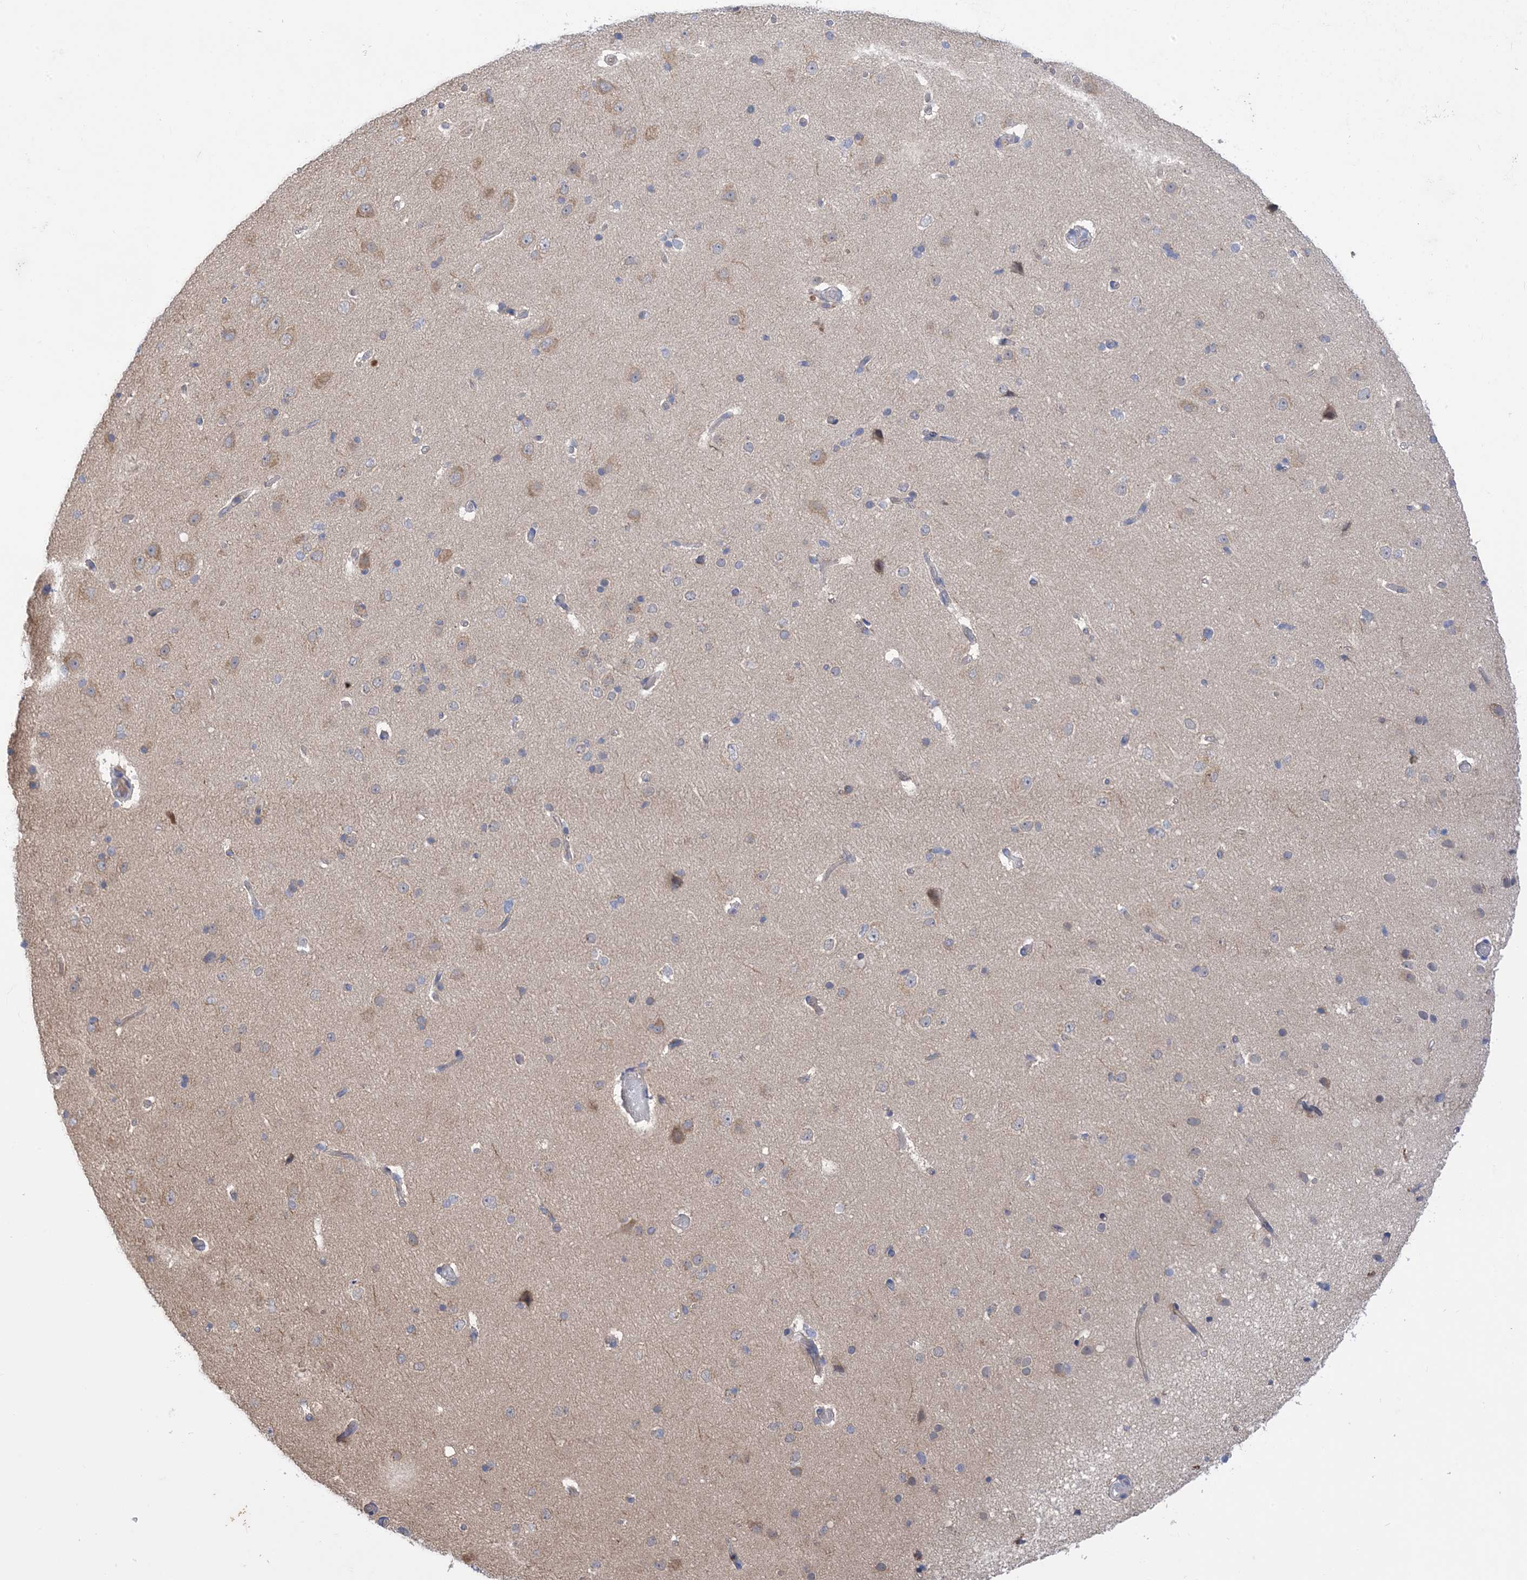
{"staining": {"intensity": "negative", "quantity": "none", "location": "none"}, "tissue": "cerebral cortex", "cell_type": "Endothelial cells", "image_type": "normal", "snomed": [{"axis": "morphology", "description": "Normal tissue, NOS"}, {"axis": "topography", "description": "Cerebral cortex"}], "caption": "Photomicrograph shows no protein positivity in endothelial cells of unremarkable cerebral cortex.", "gene": "CLEC16A", "patient": {"sex": "male", "age": 34}}